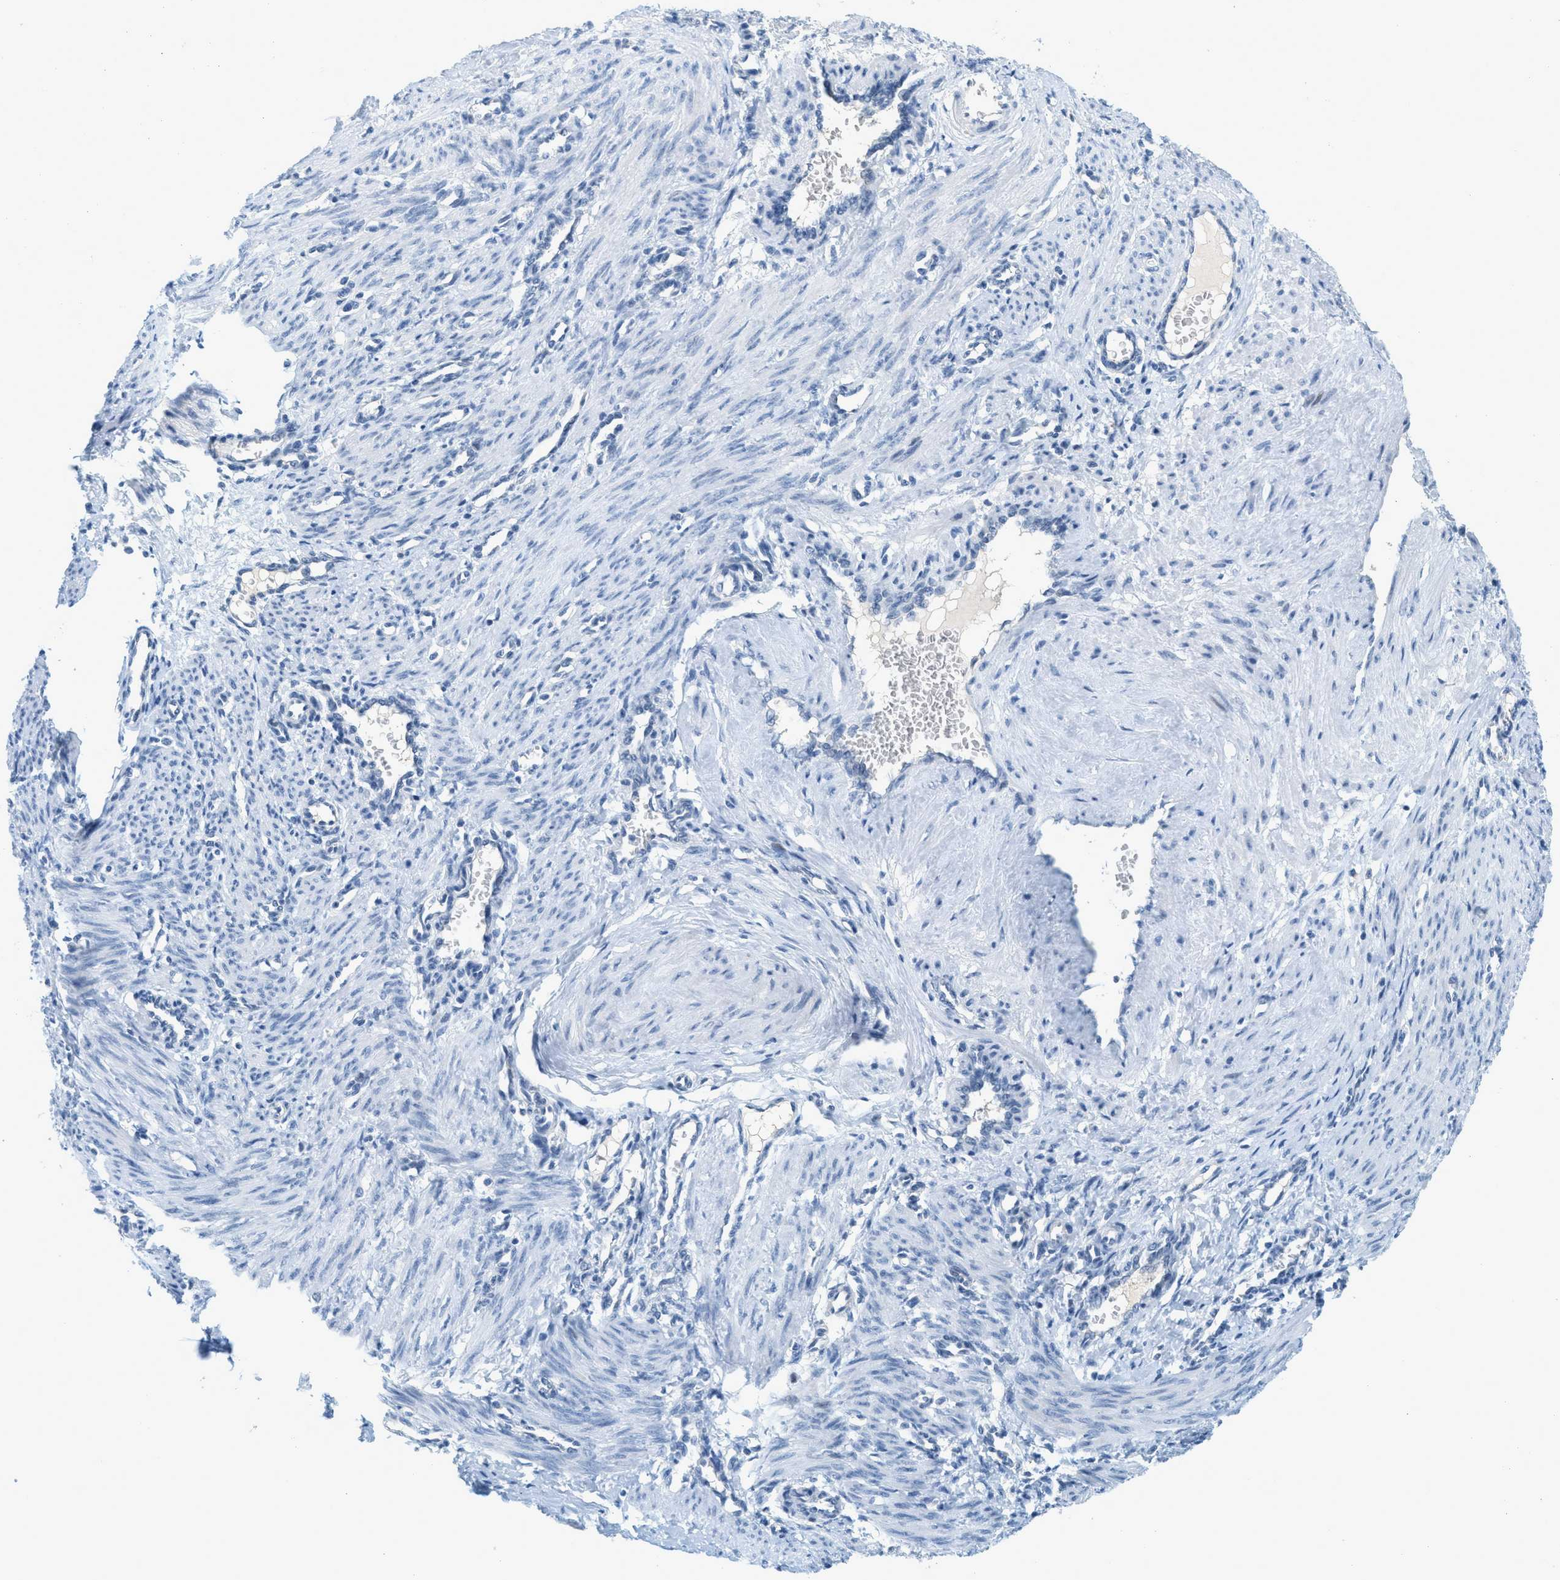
{"staining": {"intensity": "negative", "quantity": "none", "location": "none"}, "tissue": "smooth muscle", "cell_type": "Smooth muscle cells", "image_type": "normal", "snomed": [{"axis": "morphology", "description": "Normal tissue, NOS"}, {"axis": "topography", "description": "Endometrium"}], "caption": "This is a micrograph of IHC staining of normal smooth muscle, which shows no expression in smooth muscle cells. The staining was performed using DAB to visualize the protein expression in brown, while the nuclei were stained in blue with hematoxylin (Magnification: 20x).", "gene": "CYP4X1", "patient": {"sex": "female", "age": 33}}